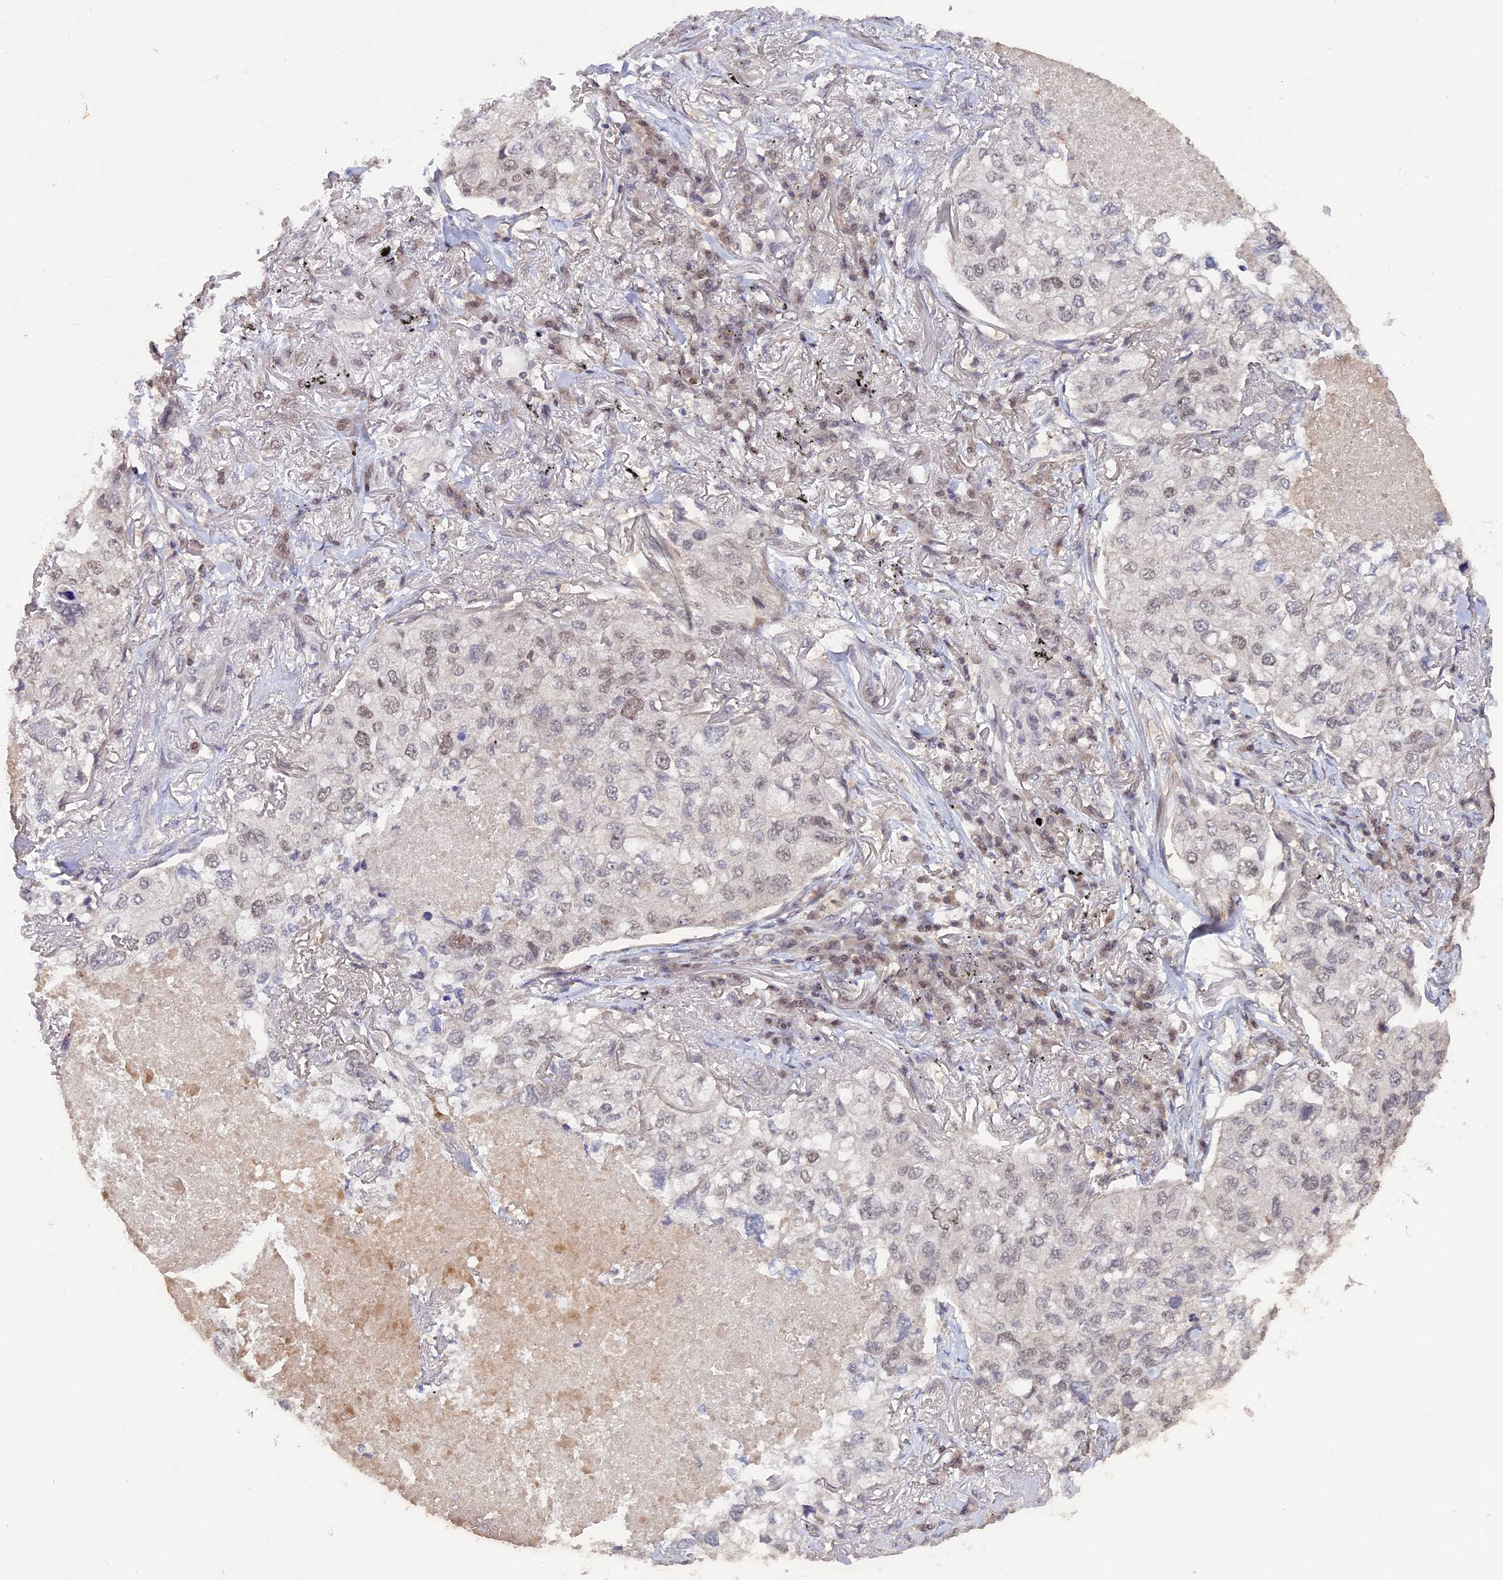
{"staining": {"intensity": "negative", "quantity": "none", "location": "none"}, "tissue": "lung cancer", "cell_type": "Tumor cells", "image_type": "cancer", "snomed": [{"axis": "morphology", "description": "Adenocarcinoma, NOS"}, {"axis": "topography", "description": "Lung"}], "caption": "DAB (3,3'-diaminobenzidine) immunohistochemical staining of lung adenocarcinoma exhibits no significant positivity in tumor cells. Nuclei are stained in blue.", "gene": "RFC5", "patient": {"sex": "male", "age": 65}}